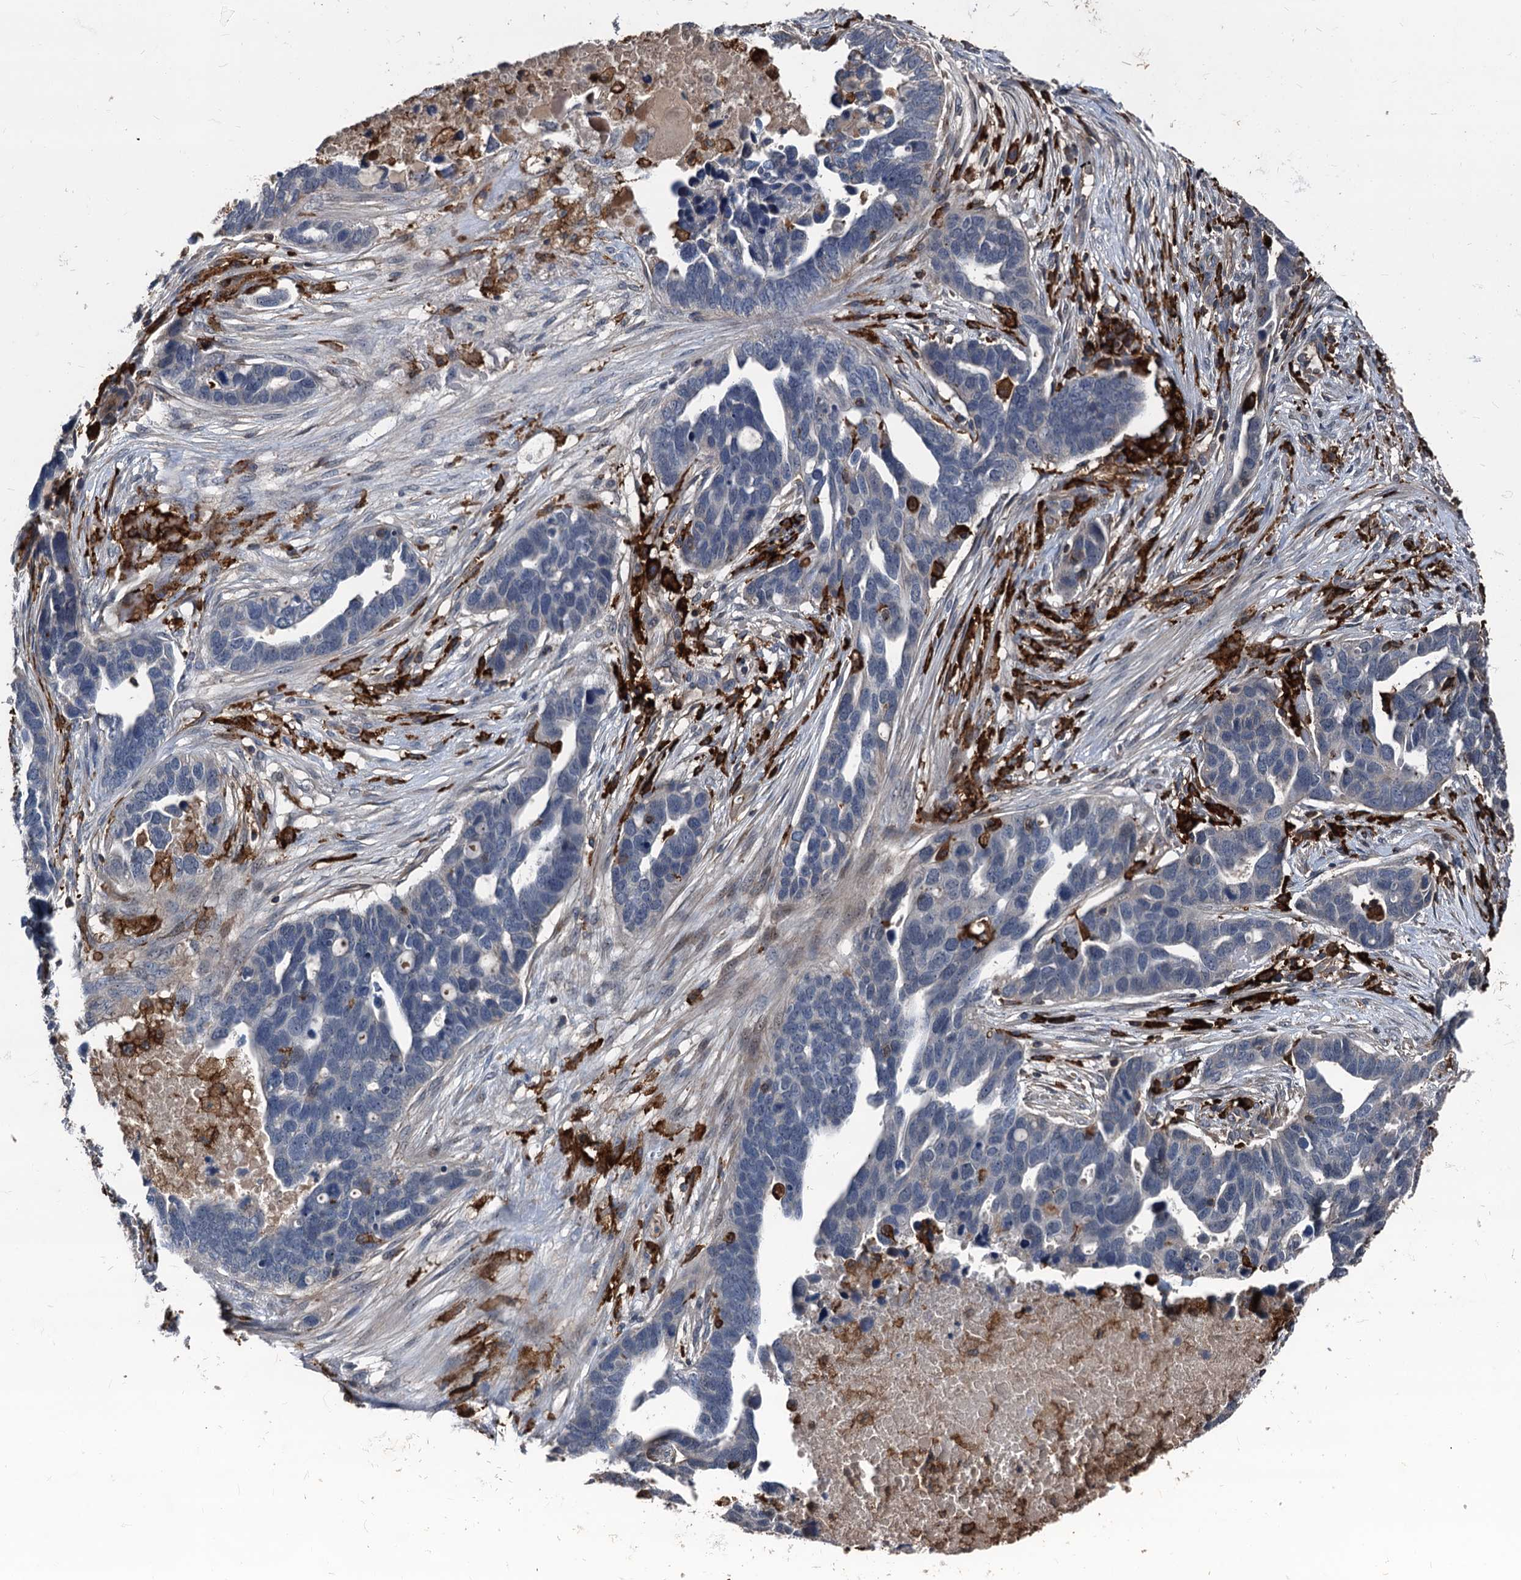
{"staining": {"intensity": "negative", "quantity": "none", "location": "none"}, "tissue": "ovarian cancer", "cell_type": "Tumor cells", "image_type": "cancer", "snomed": [{"axis": "morphology", "description": "Cystadenocarcinoma, serous, NOS"}, {"axis": "topography", "description": "Ovary"}], "caption": "Immunohistochemical staining of human ovarian serous cystadenocarcinoma displays no significant staining in tumor cells. Brightfield microscopy of immunohistochemistry stained with DAB (brown) and hematoxylin (blue), captured at high magnification.", "gene": "PLEKHO2", "patient": {"sex": "female", "age": 54}}